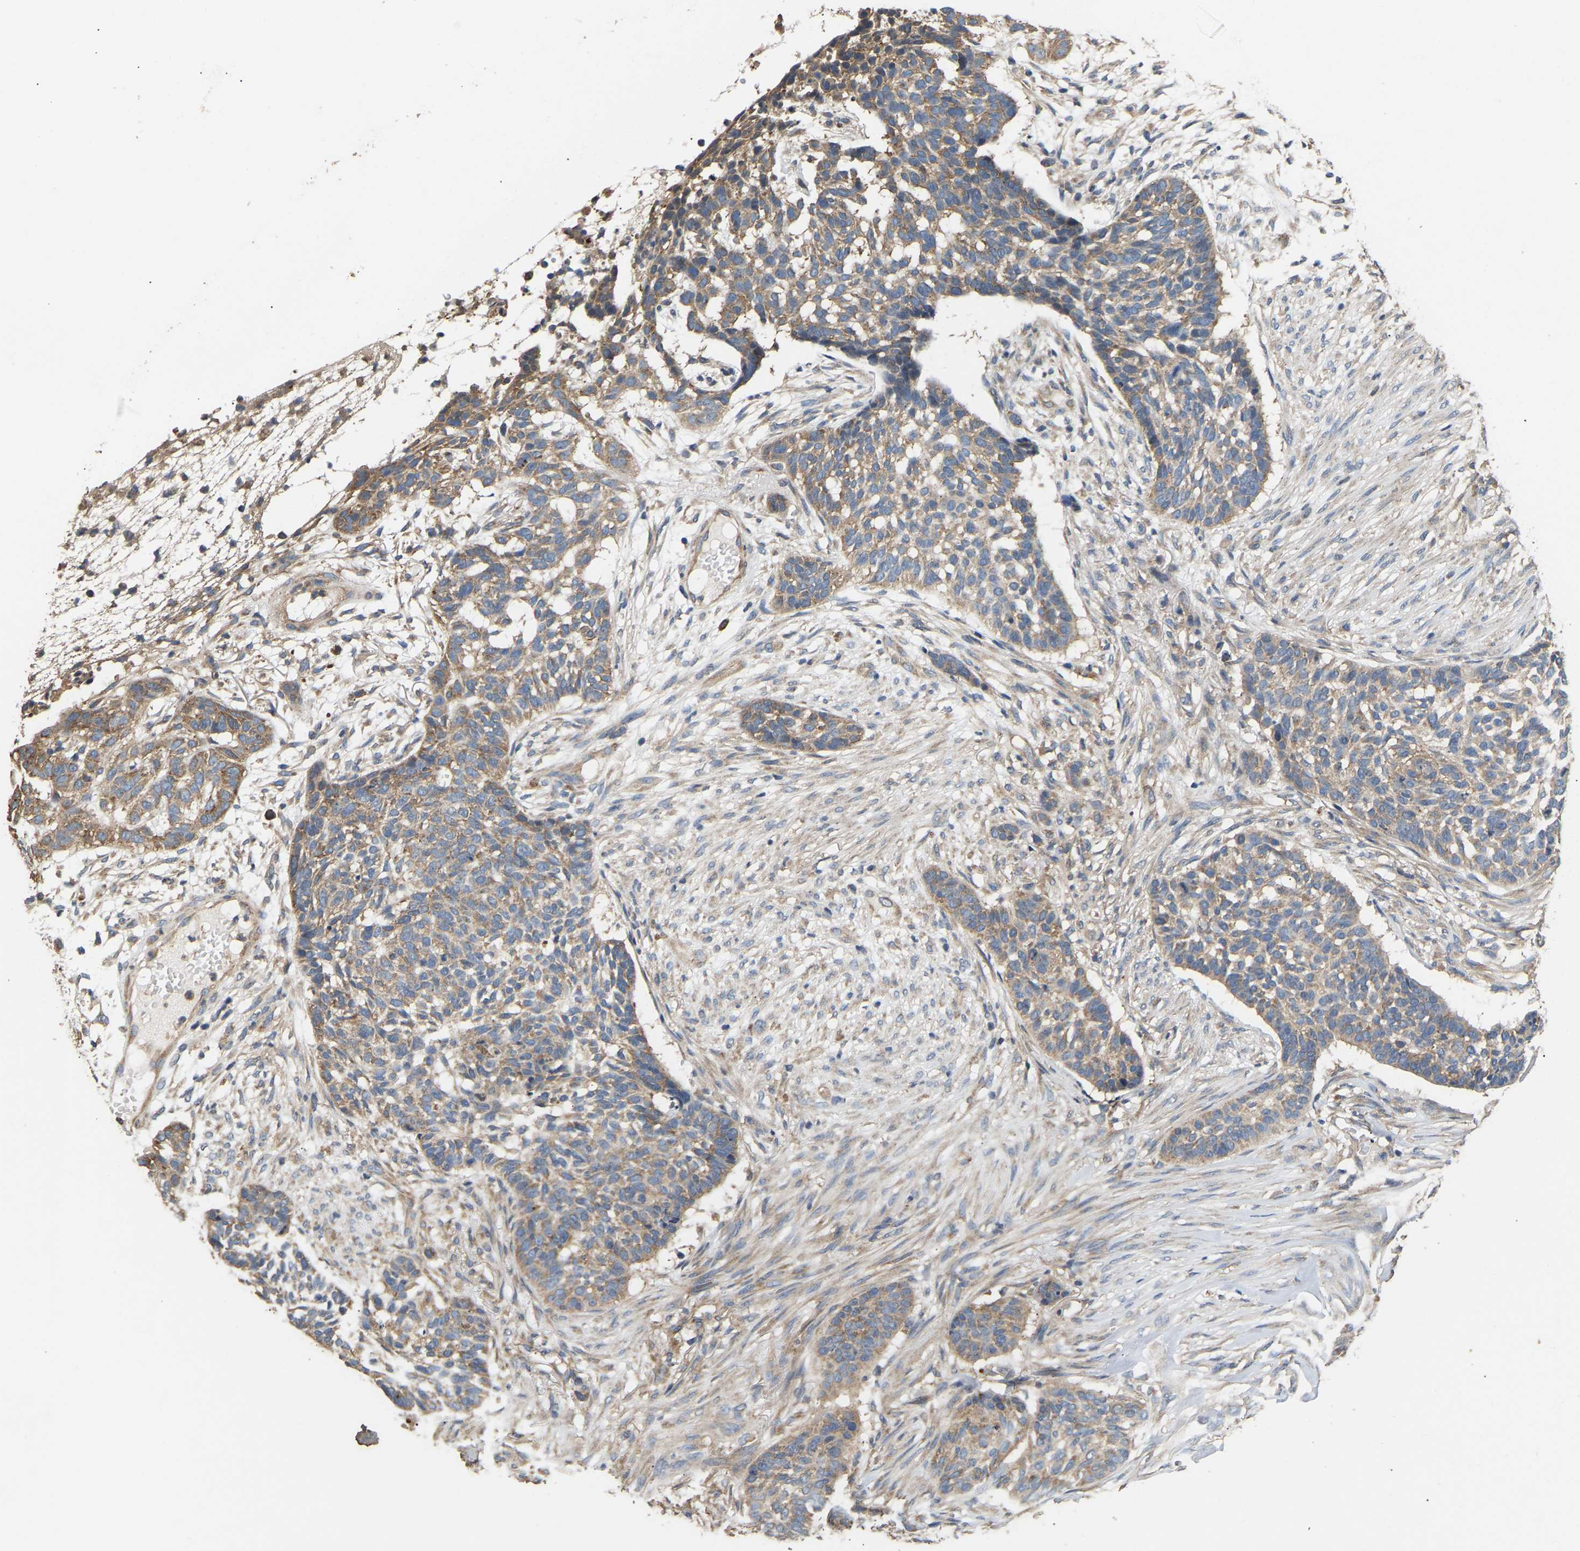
{"staining": {"intensity": "weak", "quantity": ">75%", "location": "cytoplasmic/membranous"}, "tissue": "skin cancer", "cell_type": "Tumor cells", "image_type": "cancer", "snomed": [{"axis": "morphology", "description": "Basal cell carcinoma"}, {"axis": "topography", "description": "Skin"}], "caption": "Skin cancer (basal cell carcinoma) stained with a protein marker displays weak staining in tumor cells.", "gene": "AIMP2", "patient": {"sex": "male", "age": 85}}